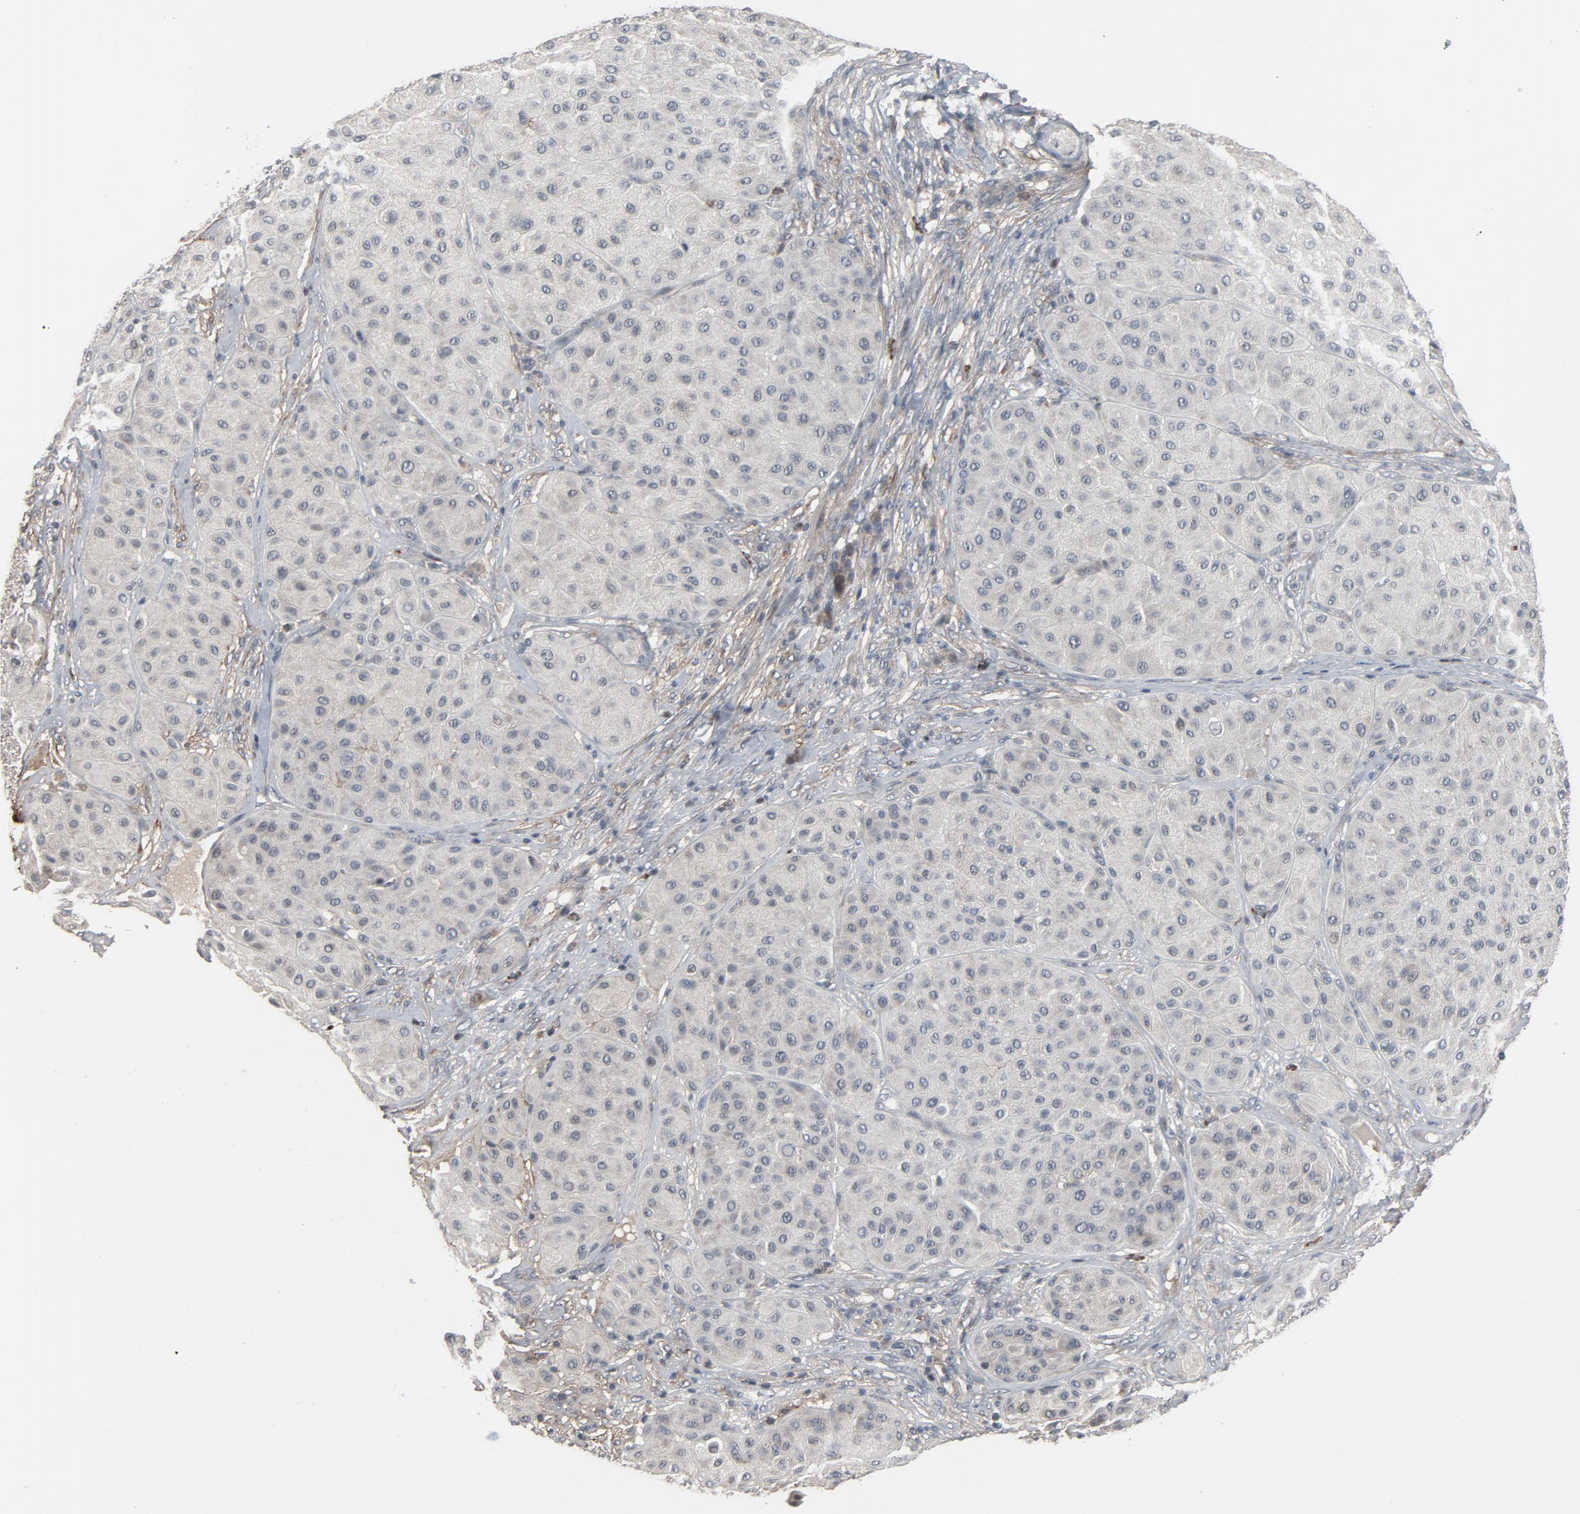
{"staining": {"intensity": "negative", "quantity": "none", "location": "none"}, "tissue": "melanoma", "cell_type": "Tumor cells", "image_type": "cancer", "snomed": [{"axis": "morphology", "description": "Normal tissue, NOS"}, {"axis": "morphology", "description": "Malignant melanoma, Metastatic site"}, {"axis": "topography", "description": "Skin"}], "caption": "A histopathology image of malignant melanoma (metastatic site) stained for a protein reveals no brown staining in tumor cells. (Brightfield microscopy of DAB immunohistochemistry (IHC) at high magnification).", "gene": "PDZD4", "patient": {"sex": "male", "age": 41}}